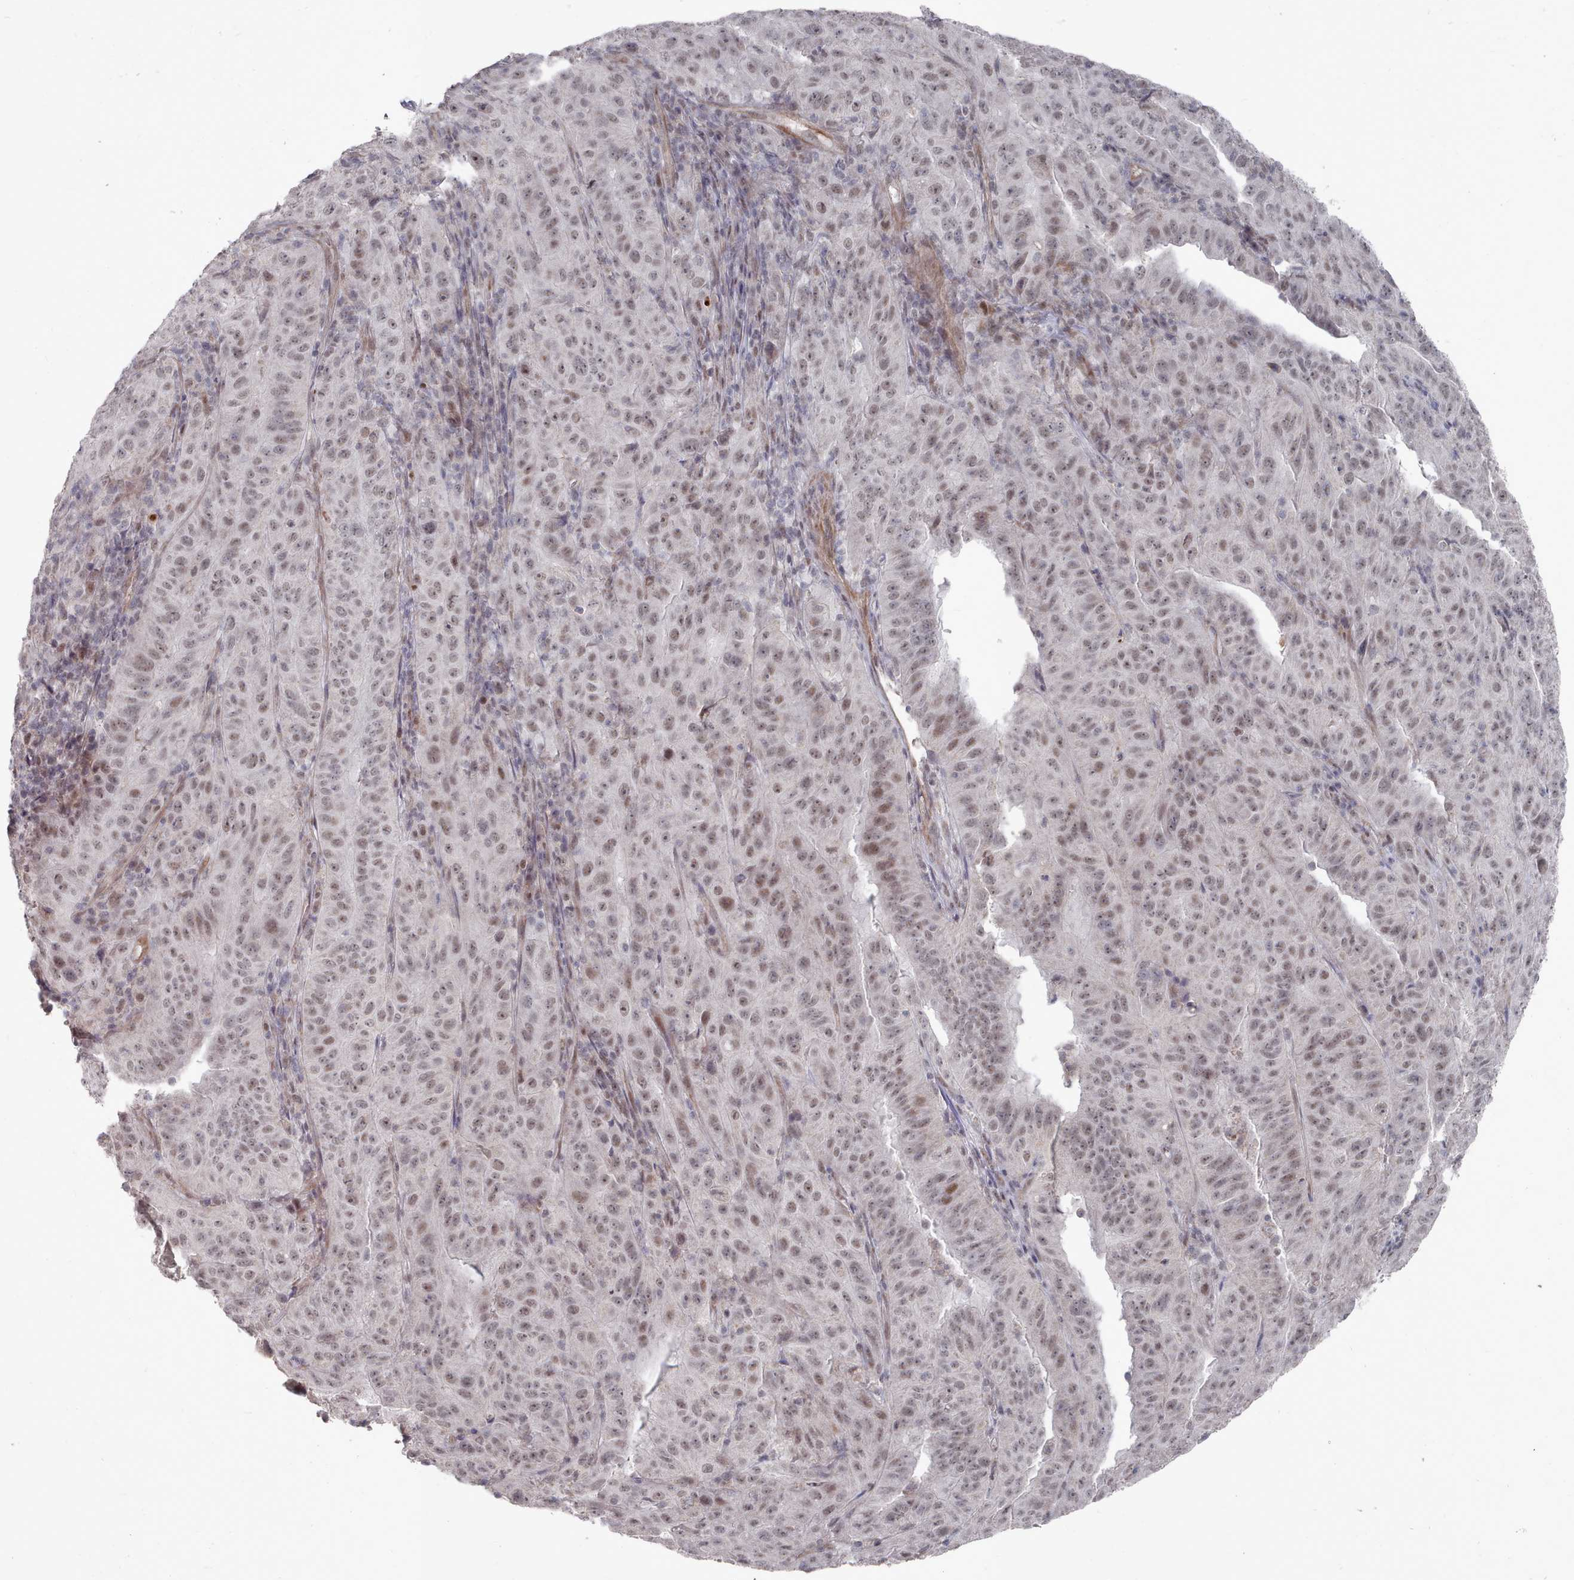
{"staining": {"intensity": "moderate", "quantity": ">75%", "location": "nuclear"}, "tissue": "pancreatic cancer", "cell_type": "Tumor cells", "image_type": "cancer", "snomed": [{"axis": "morphology", "description": "Adenocarcinoma, NOS"}, {"axis": "topography", "description": "Pancreas"}], "caption": "Immunohistochemical staining of human adenocarcinoma (pancreatic) exhibits medium levels of moderate nuclear protein staining in about >75% of tumor cells.", "gene": "CPSF4", "patient": {"sex": "male", "age": 63}}